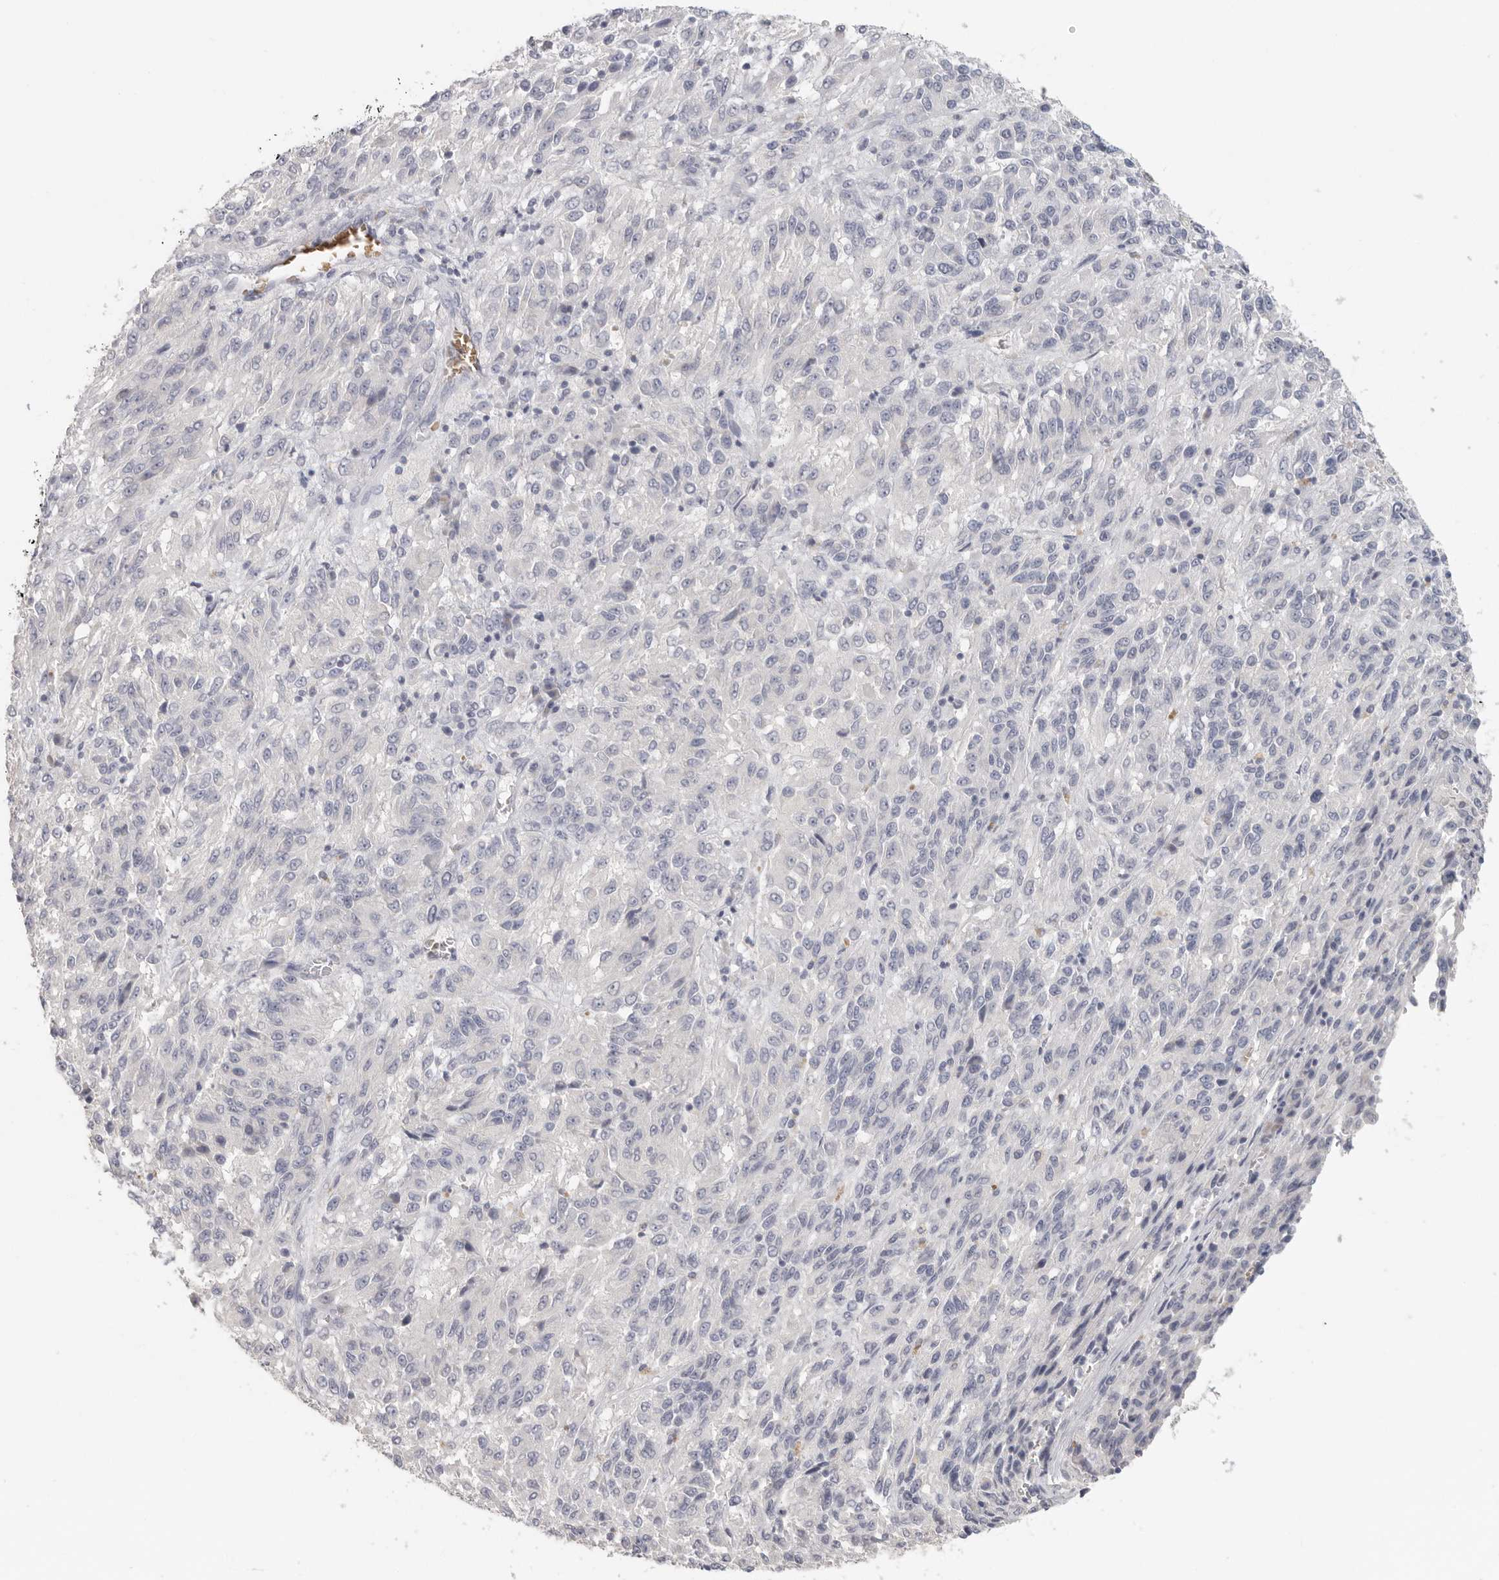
{"staining": {"intensity": "negative", "quantity": "none", "location": "none"}, "tissue": "melanoma", "cell_type": "Tumor cells", "image_type": "cancer", "snomed": [{"axis": "morphology", "description": "Malignant melanoma, Metastatic site"}, {"axis": "topography", "description": "Lung"}], "caption": "Tumor cells are negative for protein expression in human melanoma.", "gene": "DNAJC11", "patient": {"sex": "male", "age": 64}}